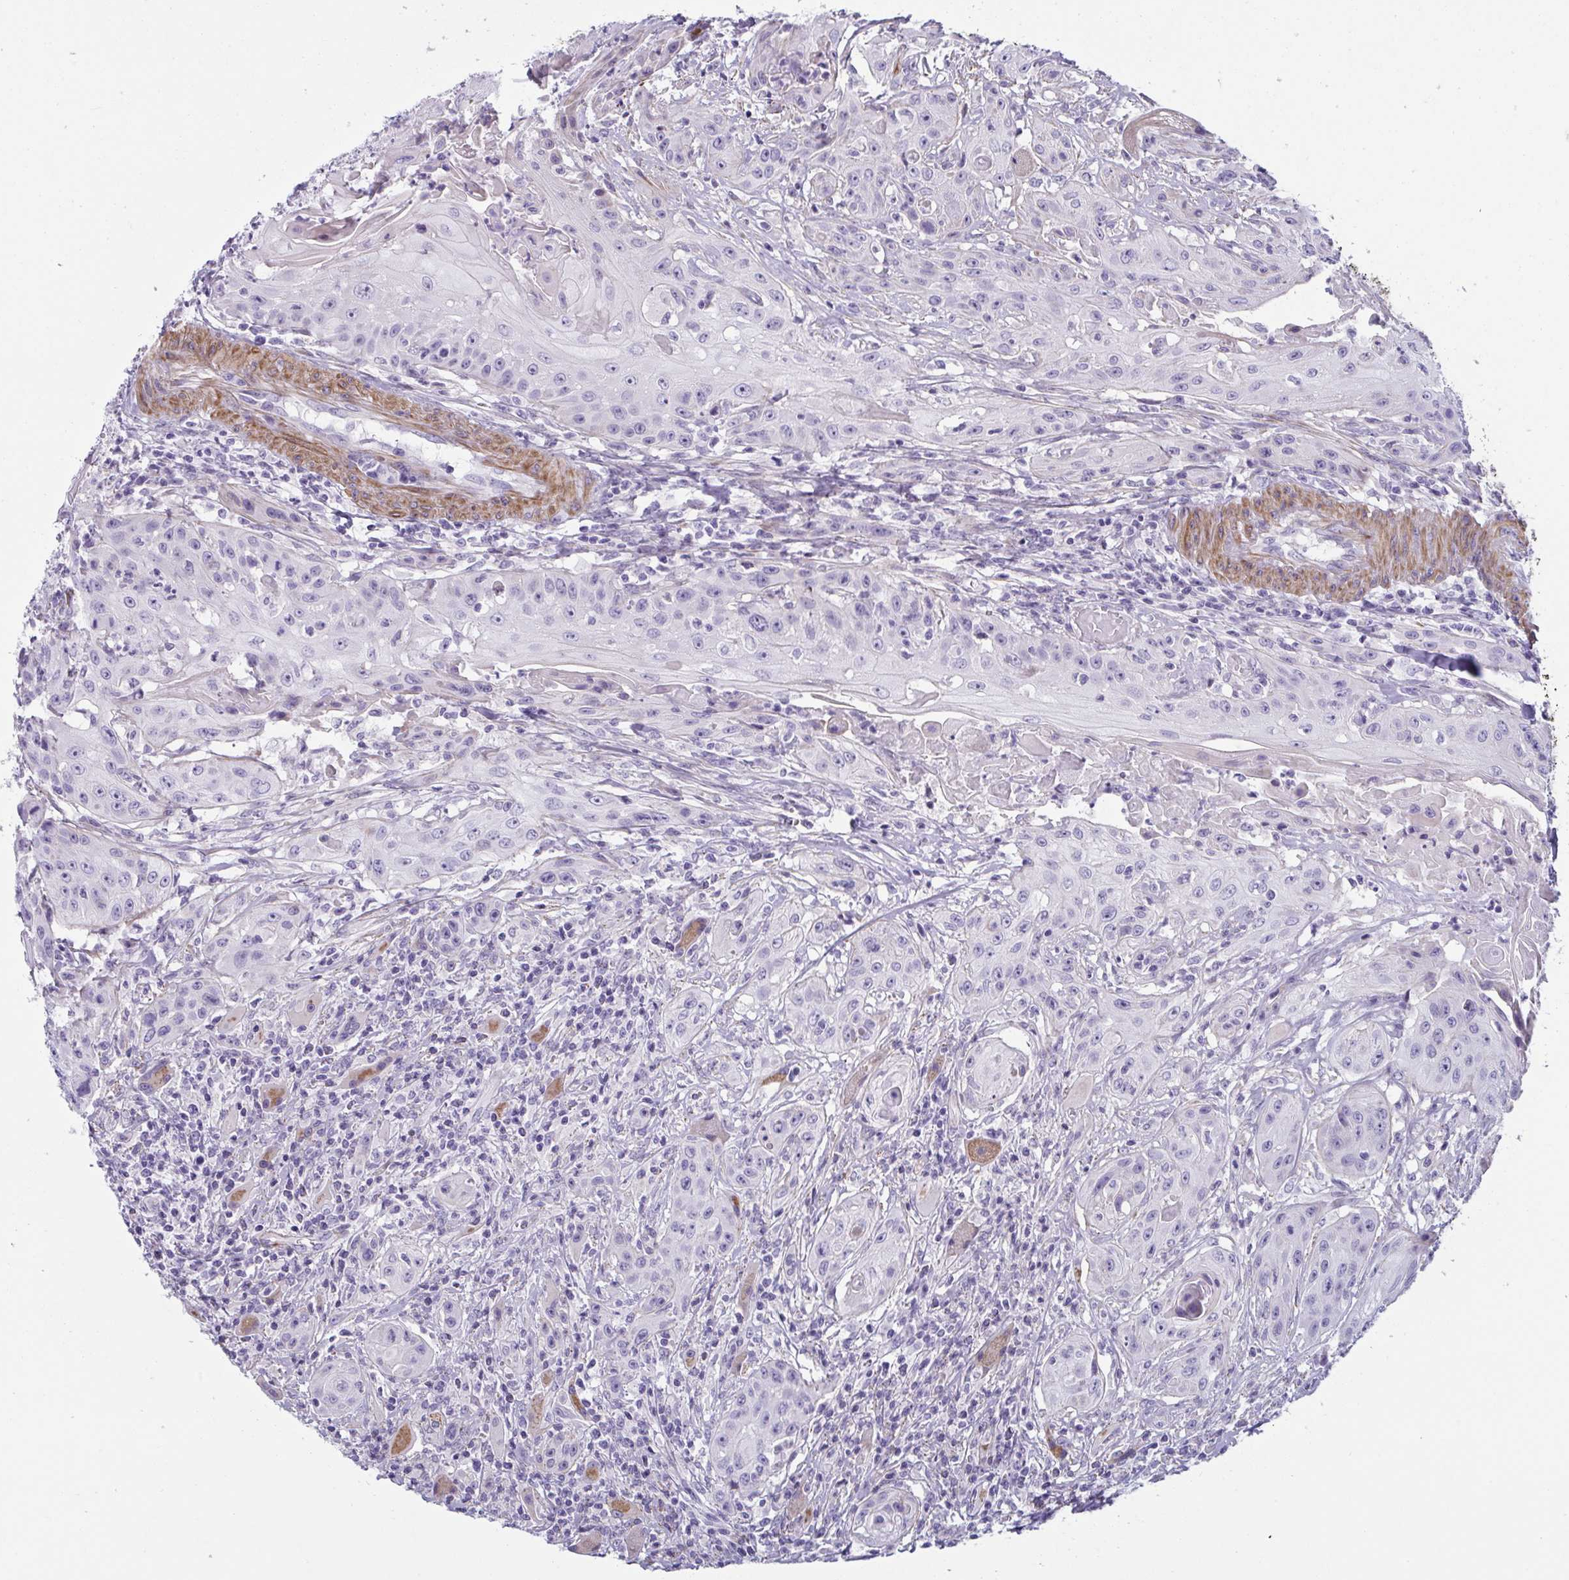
{"staining": {"intensity": "negative", "quantity": "none", "location": "none"}, "tissue": "head and neck cancer", "cell_type": "Tumor cells", "image_type": "cancer", "snomed": [{"axis": "morphology", "description": "Squamous cell carcinoma, NOS"}, {"axis": "topography", "description": "Oral tissue"}, {"axis": "topography", "description": "Head-Neck"}, {"axis": "topography", "description": "Neck, NOS"}], "caption": "Human head and neck squamous cell carcinoma stained for a protein using immunohistochemistry (IHC) demonstrates no positivity in tumor cells.", "gene": "OR5P3", "patient": {"sex": "female", "age": 55}}